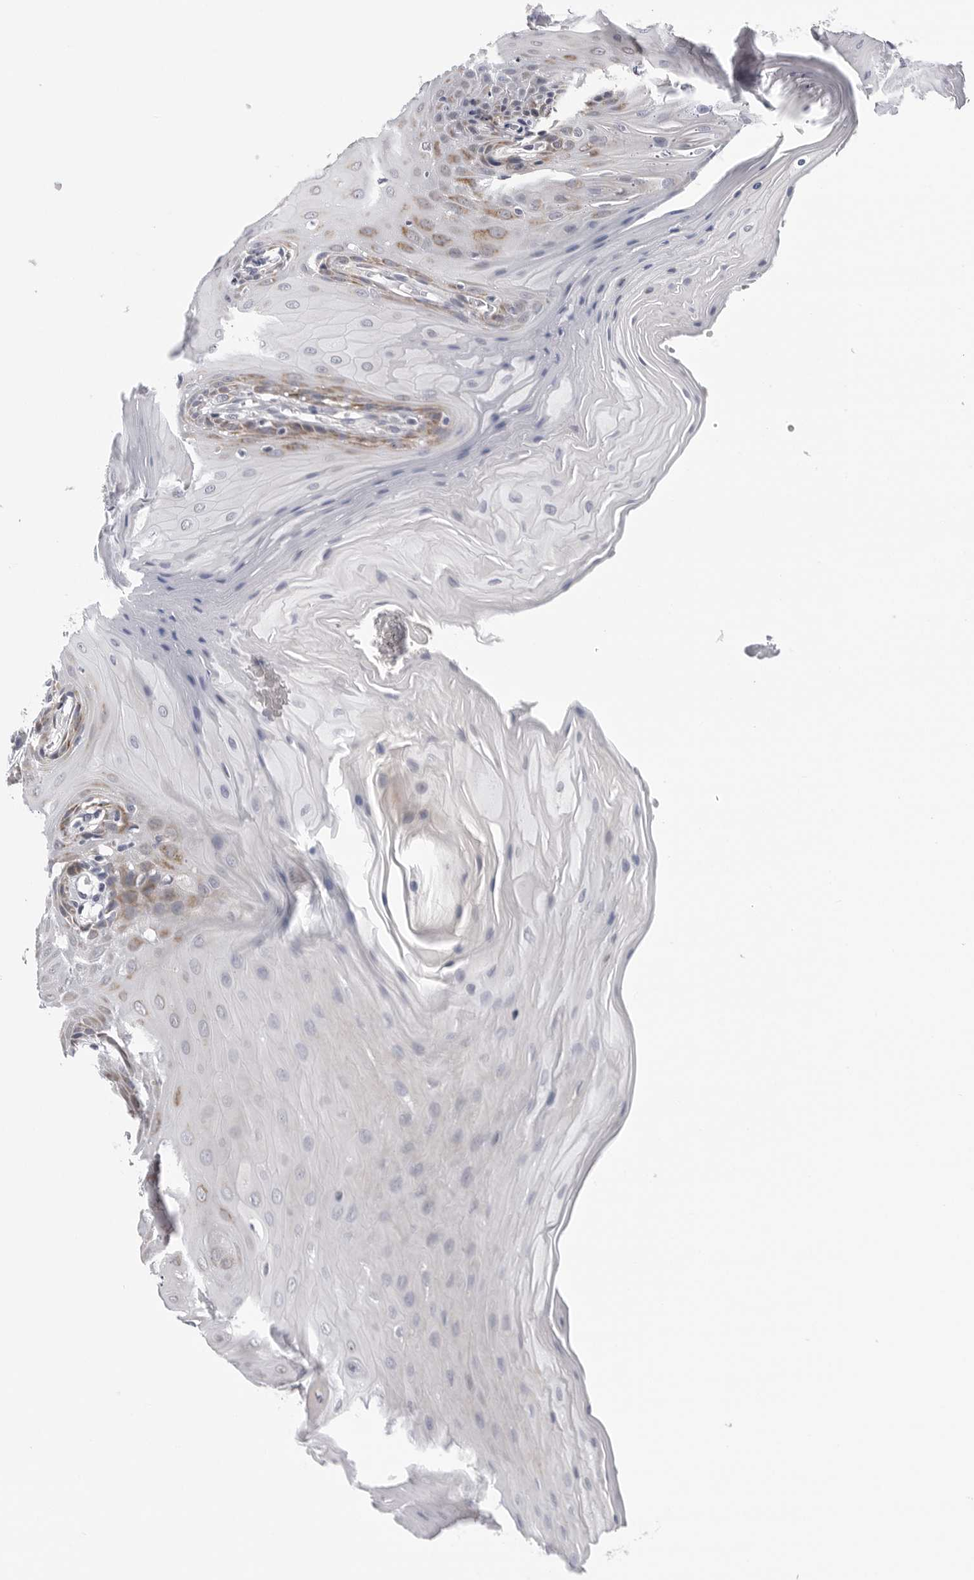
{"staining": {"intensity": "moderate", "quantity": "<25%", "location": "cytoplasmic/membranous"}, "tissue": "oral mucosa", "cell_type": "Squamous epithelial cells", "image_type": "normal", "snomed": [{"axis": "morphology", "description": "Normal tissue, NOS"}, {"axis": "morphology", "description": "Squamous cell carcinoma, NOS"}, {"axis": "topography", "description": "Skeletal muscle"}, {"axis": "topography", "description": "Oral tissue"}, {"axis": "topography", "description": "Salivary gland"}, {"axis": "topography", "description": "Head-Neck"}], "caption": "Protein expression analysis of unremarkable human oral mucosa reveals moderate cytoplasmic/membranous positivity in about <25% of squamous epithelial cells.", "gene": "CDK20", "patient": {"sex": "male", "age": 54}}